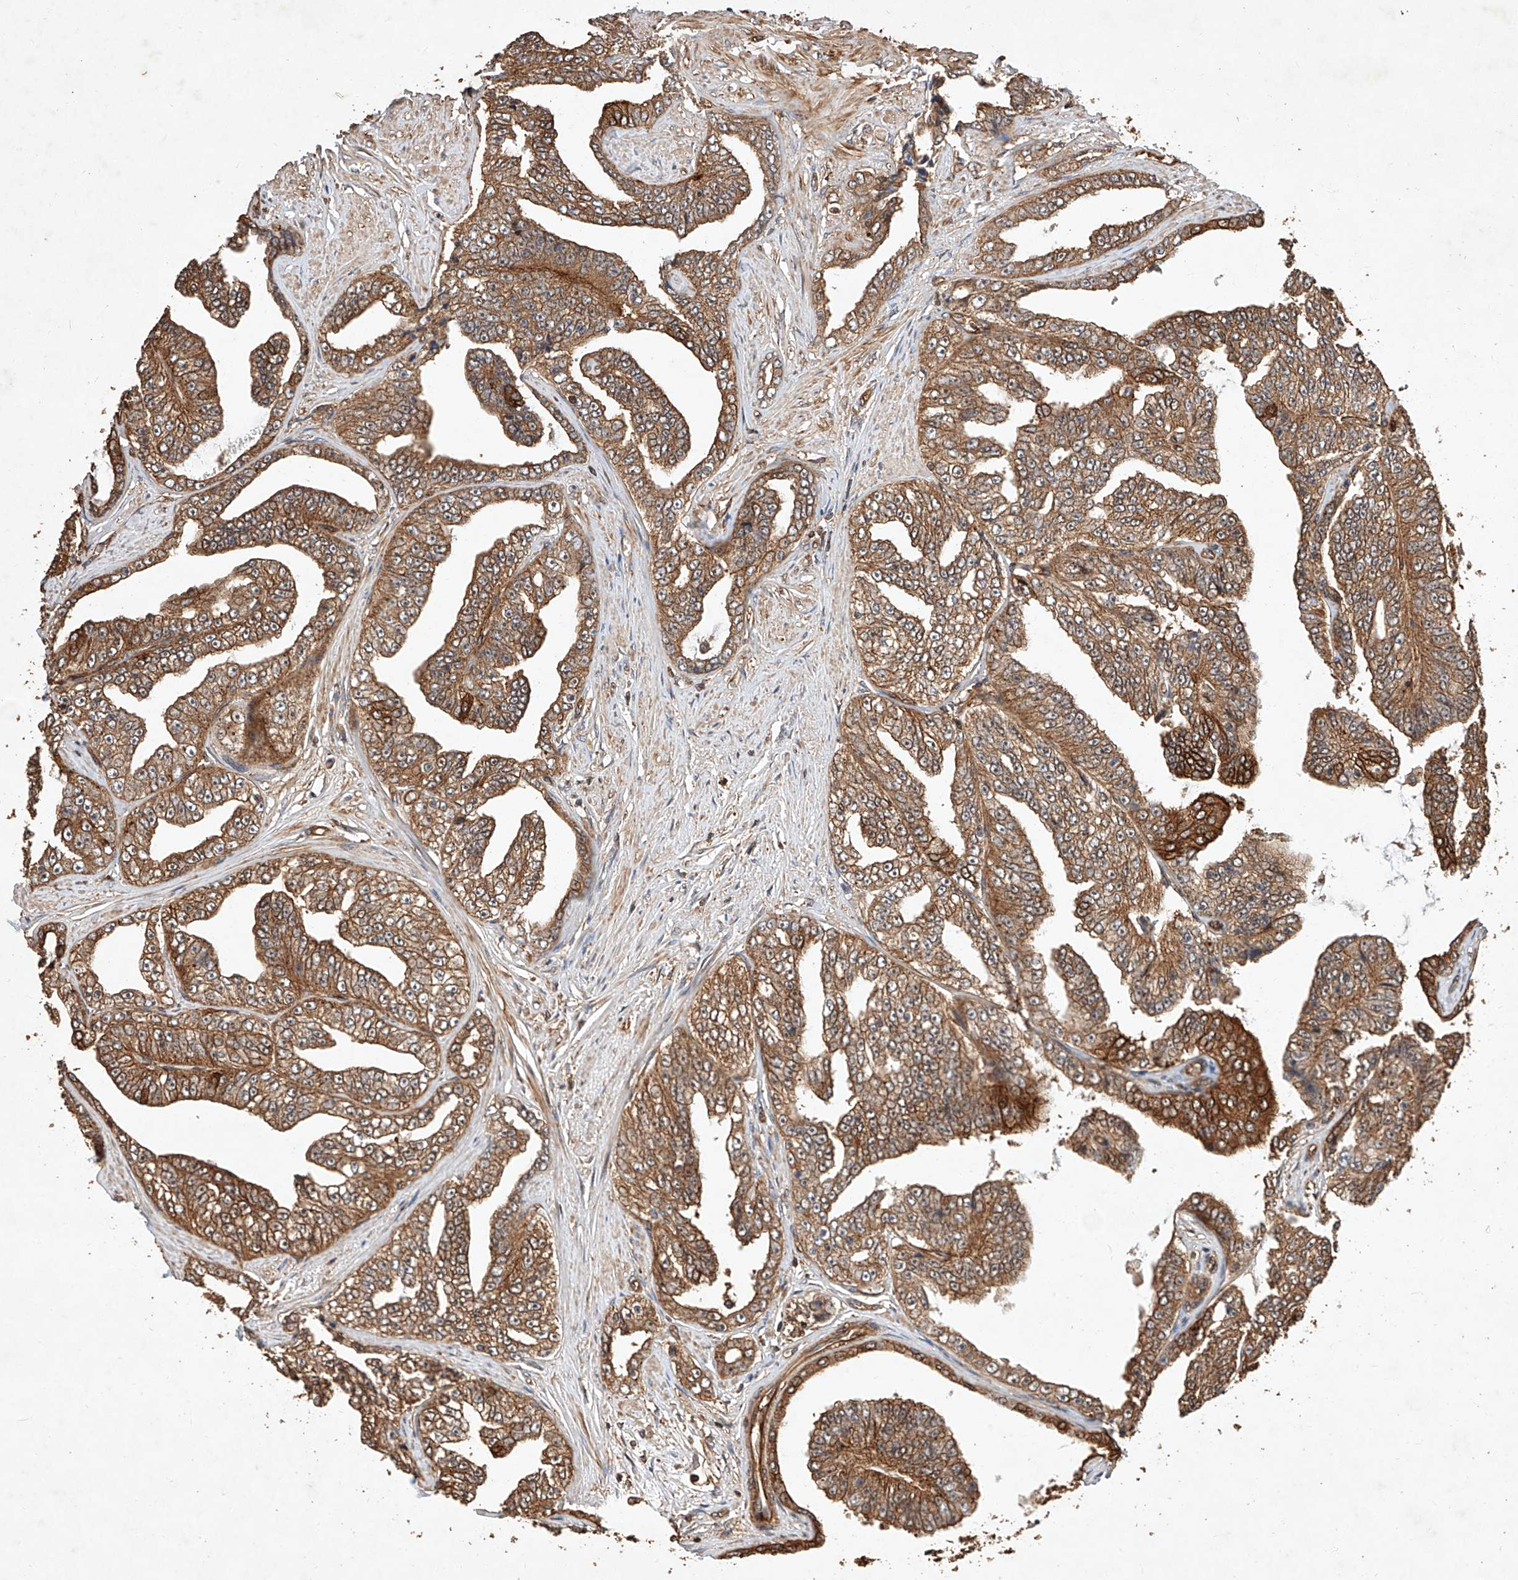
{"staining": {"intensity": "moderate", "quantity": ">75%", "location": "cytoplasmic/membranous"}, "tissue": "prostate cancer", "cell_type": "Tumor cells", "image_type": "cancer", "snomed": [{"axis": "morphology", "description": "Adenocarcinoma, High grade"}, {"axis": "topography", "description": "Prostate"}], "caption": "Adenocarcinoma (high-grade) (prostate) was stained to show a protein in brown. There is medium levels of moderate cytoplasmic/membranous staining in about >75% of tumor cells.", "gene": "GHDC", "patient": {"sex": "male", "age": 71}}